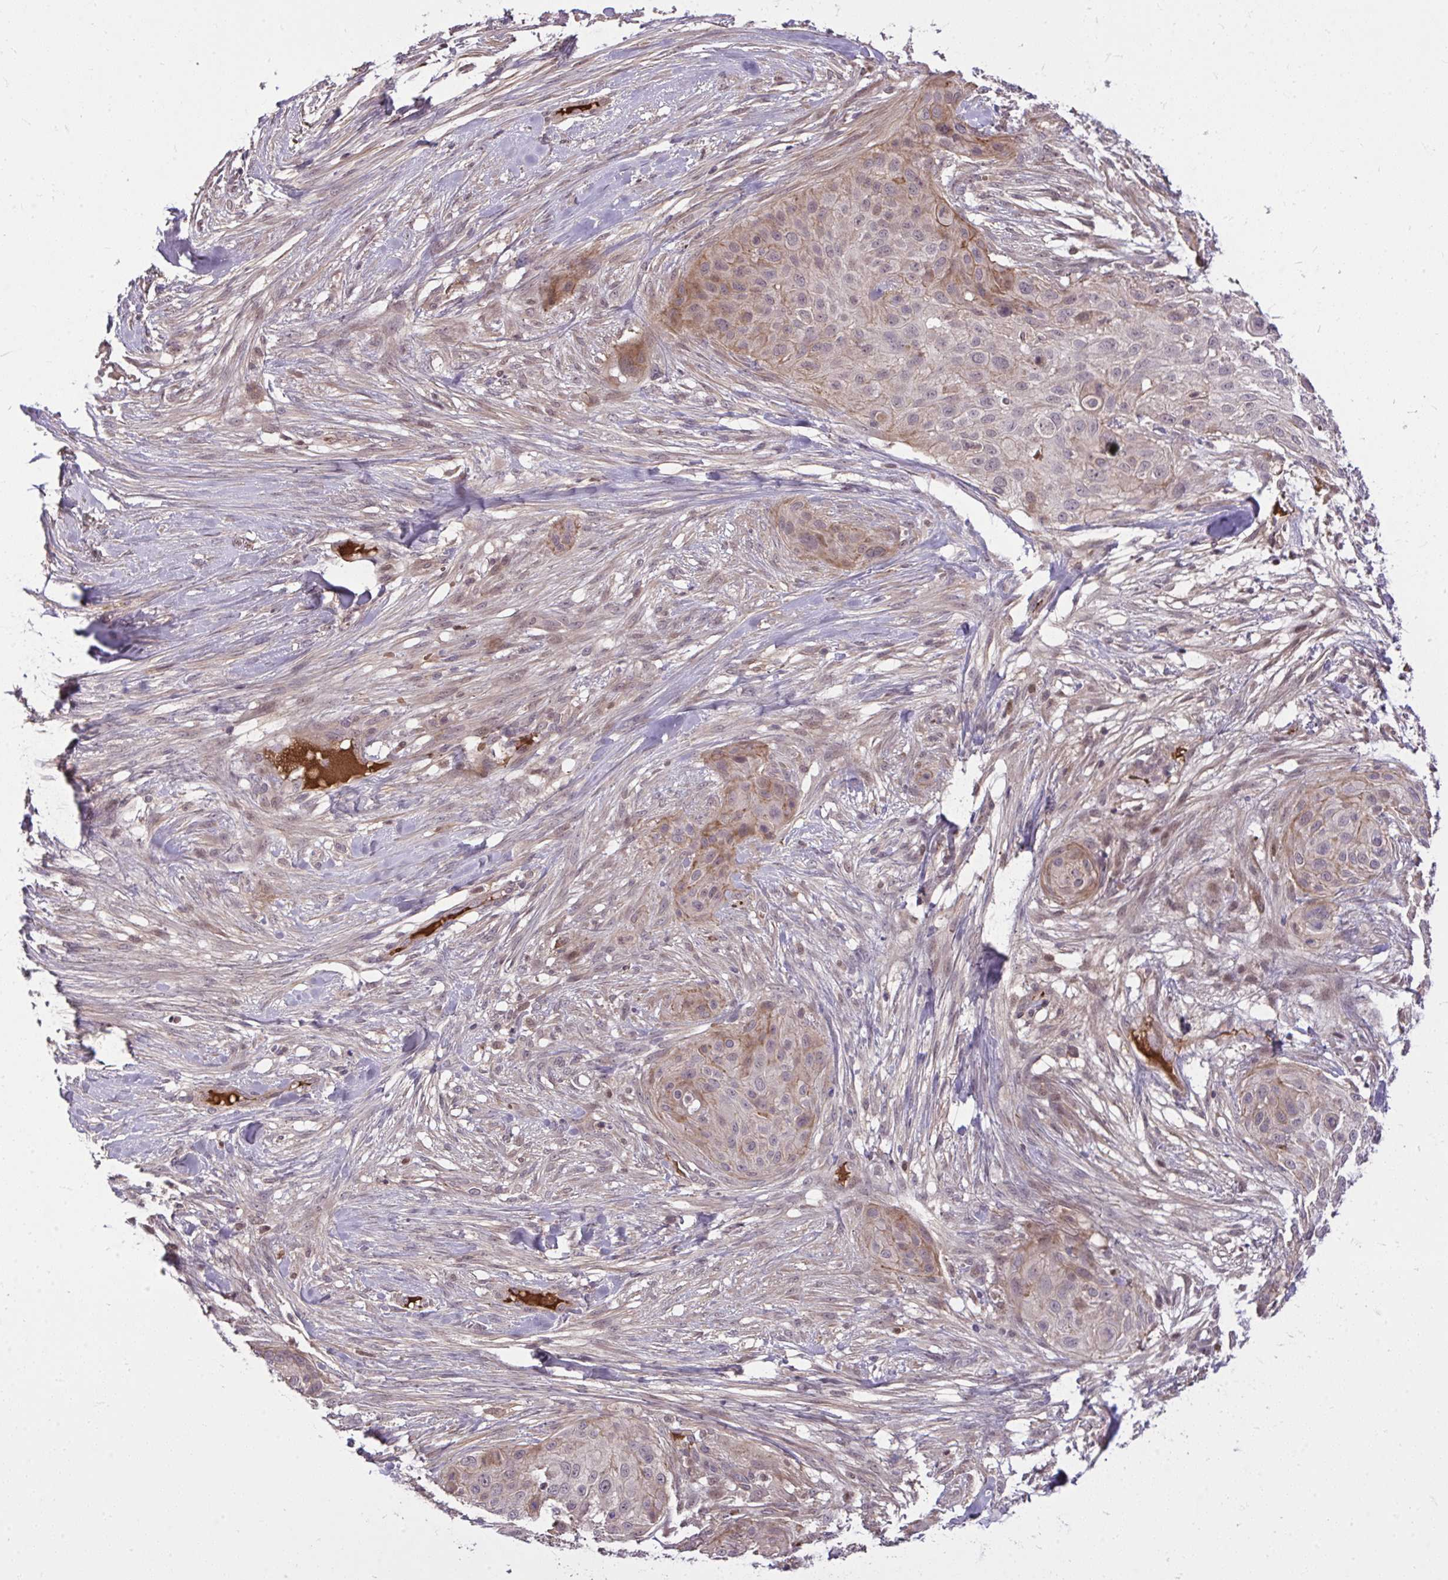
{"staining": {"intensity": "moderate", "quantity": "<25%", "location": "cytoplasmic/membranous"}, "tissue": "skin cancer", "cell_type": "Tumor cells", "image_type": "cancer", "snomed": [{"axis": "morphology", "description": "Squamous cell carcinoma, NOS"}, {"axis": "topography", "description": "Skin"}], "caption": "Immunohistochemistry (IHC) (DAB (3,3'-diaminobenzidine)) staining of skin cancer displays moderate cytoplasmic/membranous protein positivity in approximately <25% of tumor cells. (Brightfield microscopy of DAB IHC at high magnification).", "gene": "ZSCAN9", "patient": {"sex": "female", "age": 87}}